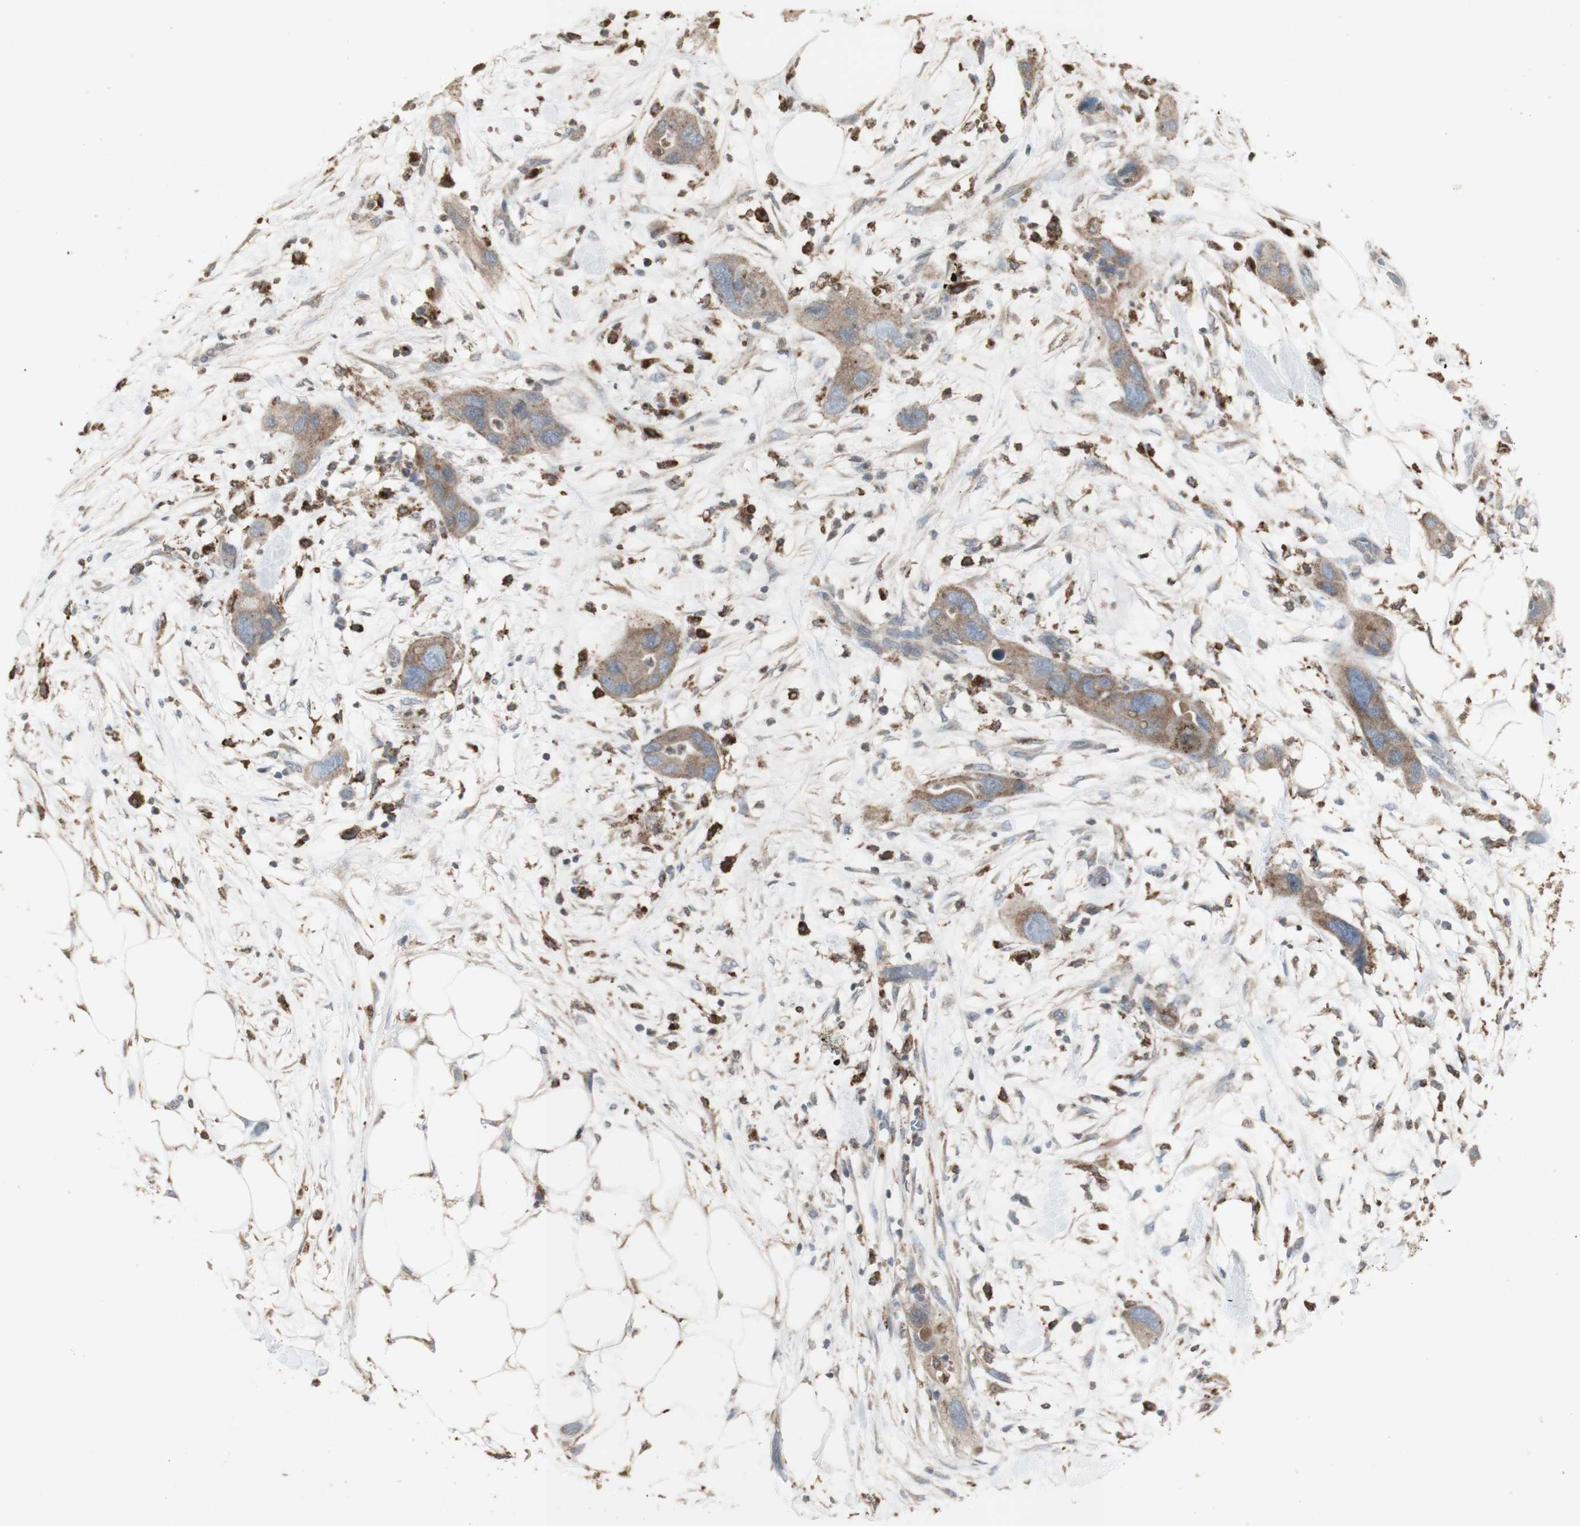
{"staining": {"intensity": "weak", "quantity": ">75%", "location": "cytoplasmic/membranous"}, "tissue": "pancreatic cancer", "cell_type": "Tumor cells", "image_type": "cancer", "snomed": [{"axis": "morphology", "description": "Adenocarcinoma, NOS"}, {"axis": "topography", "description": "Pancreas"}], "caption": "Weak cytoplasmic/membranous positivity is present in about >75% of tumor cells in pancreatic cancer (adenocarcinoma).", "gene": "ATP6V1E1", "patient": {"sex": "female", "age": 71}}